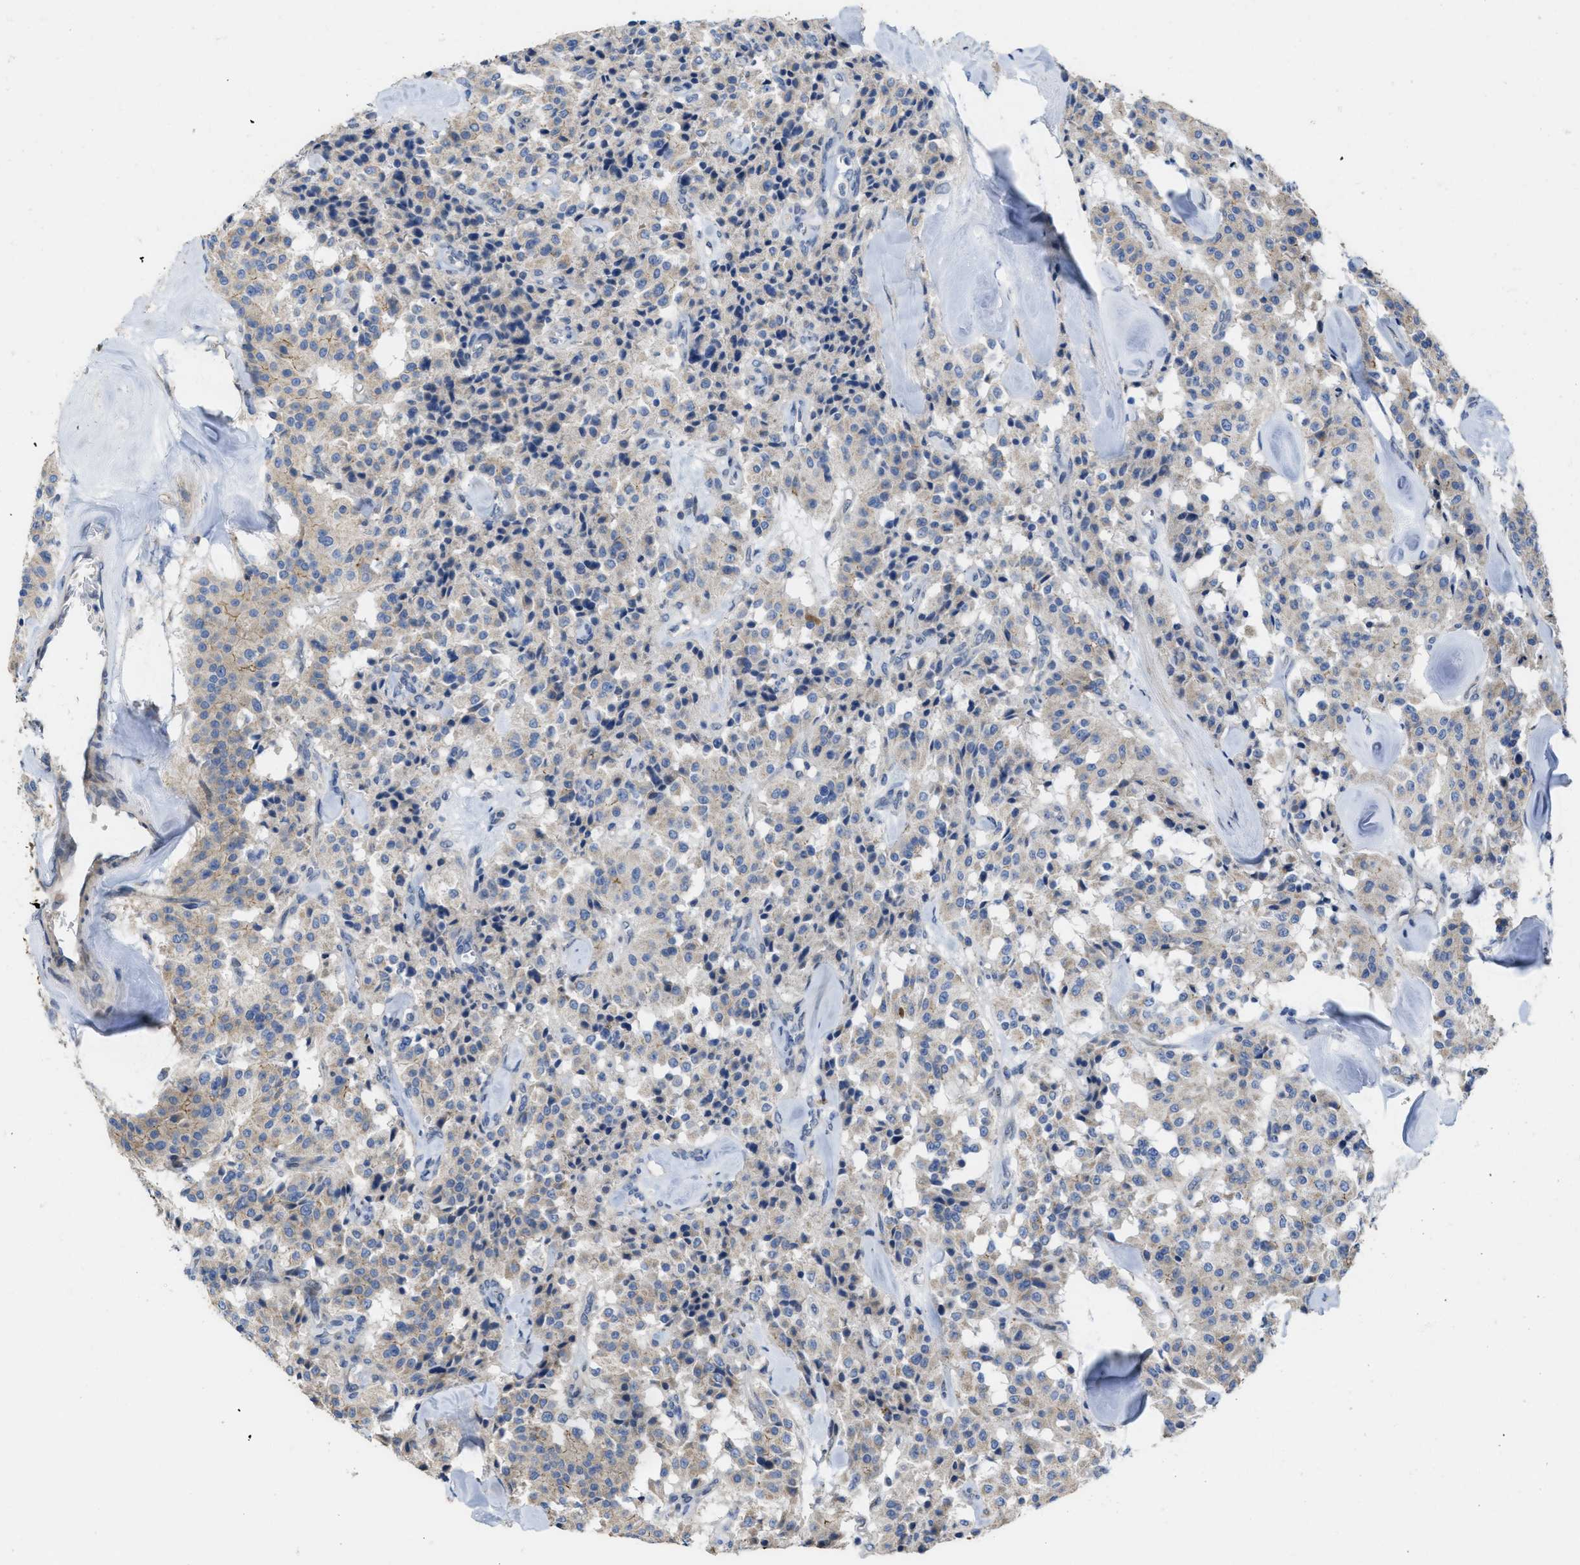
{"staining": {"intensity": "weak", "quantity": "25%-75%", "location": "cytoplasmic/membranous"}, "tissue": "carcinoid", "cell_type": "Tumor cells", "image_type": "cancer", "snomed": [{"axis": "morphology", "description": "Carcinoid, malignant, NOS"}, {"axis": "topography", "description": "Lung"}], "caption": "This micrograph demonstrates carcinoid (malignant) stained with IHC to label a protein in brown. The cytoplasmic/membranous of tumor cells show weak positivity for the protein. Nuclei are counter-stained blue.", "gene": "CDPF1", "patient": {"sex": "male", "age": 30}}